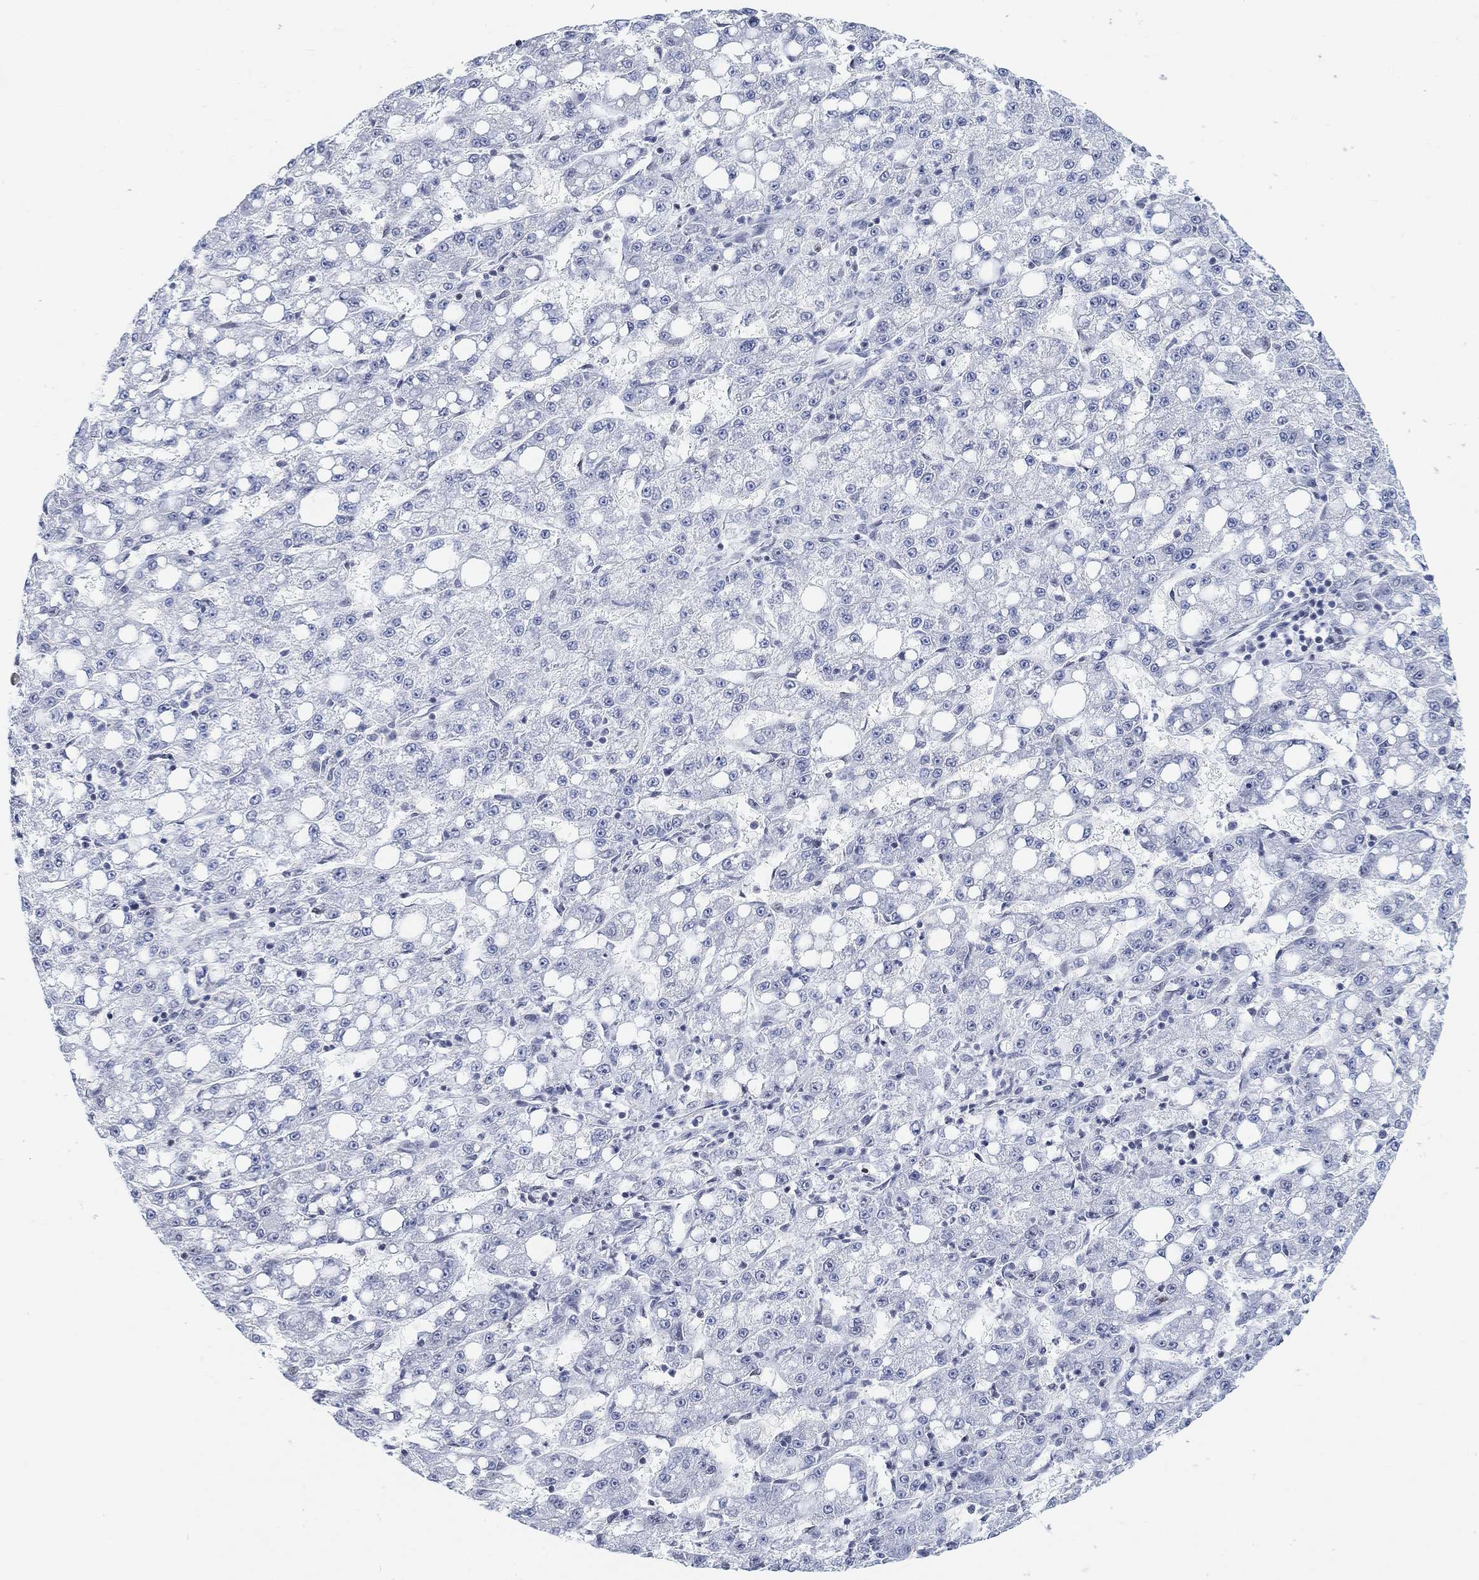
{"staining": {"intensity": "negative", "quantity": "none", "location": "none"}, "tissue": "liver cancer", "cell_type": "Tumor cells", "image_type": "cancer", "snomed": [{"axis": "morphology", "description": "Carcinoma, Hepatocellular, NOS"}, {"axis": "topography", "description": "Liver"}], "caption": "Liver cancer was stained to show a protein in brown. There is no significant positivity in tumor cells.", "gene": "PURG", "patient": {"sex": "female", "age": 65}}